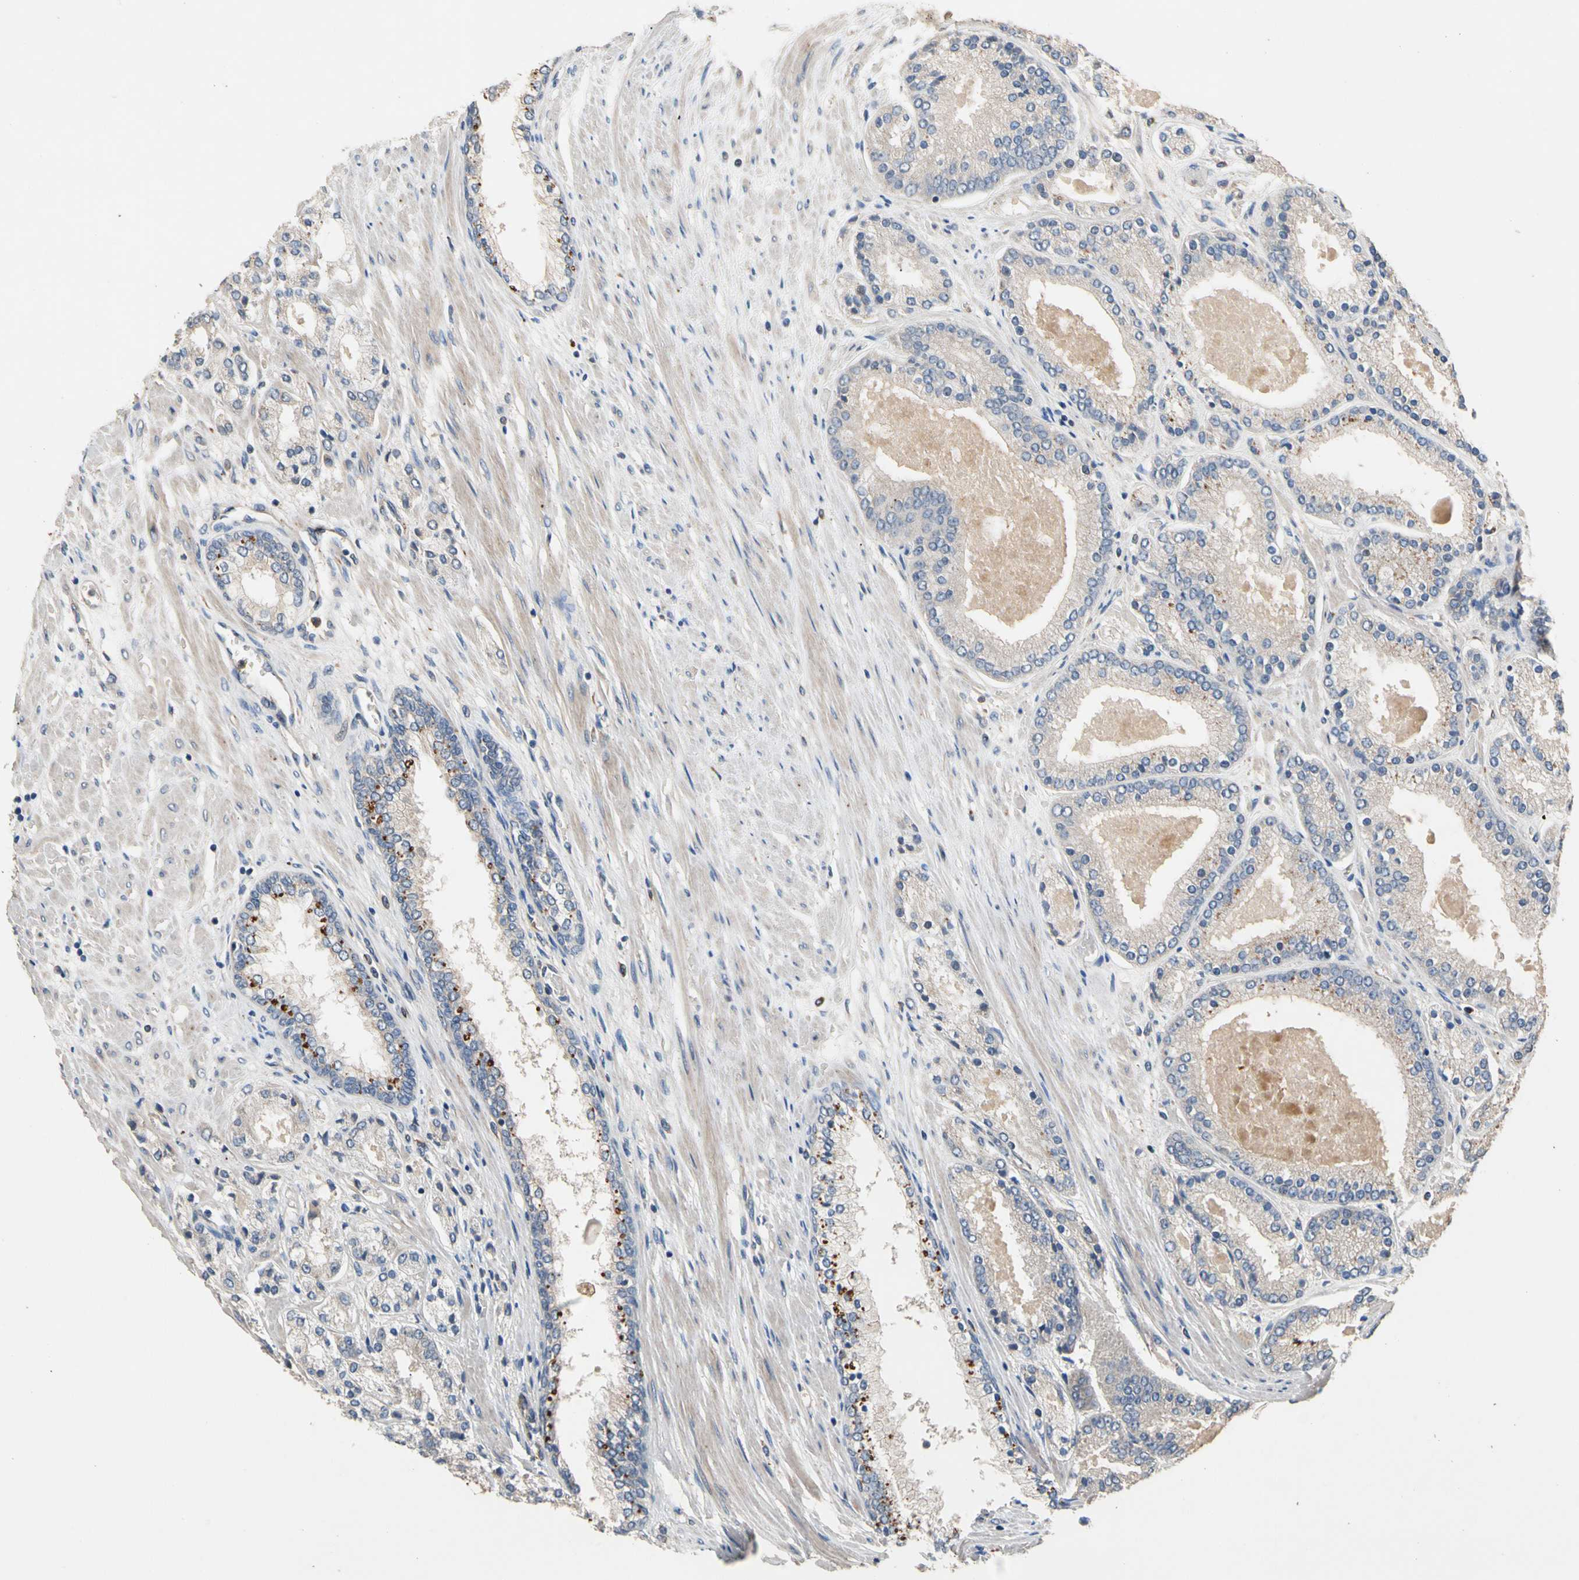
{"staining": {"intensity": "weak", "quantity": ">75%", "location": "cytoplasmic/membranous"}, "tissue": "prostate cancer", "cell_type": "Tumor cells", "image_type": "cancer", "snomed": [{"axis": "morphology", "description": "Adenocarcinoma, Low grade"}, {"axis": "topography", "description": "Prostate"}], "caption": "There is low levels of weak cytoplasmic/membranous expression in tumor cells of prostate adenocarcinoma (low-grade), as demonstrated by immunohistochemical staining (brown color).", "gene": "FGD6", "patient": {"sex": "male", "age": 59}}